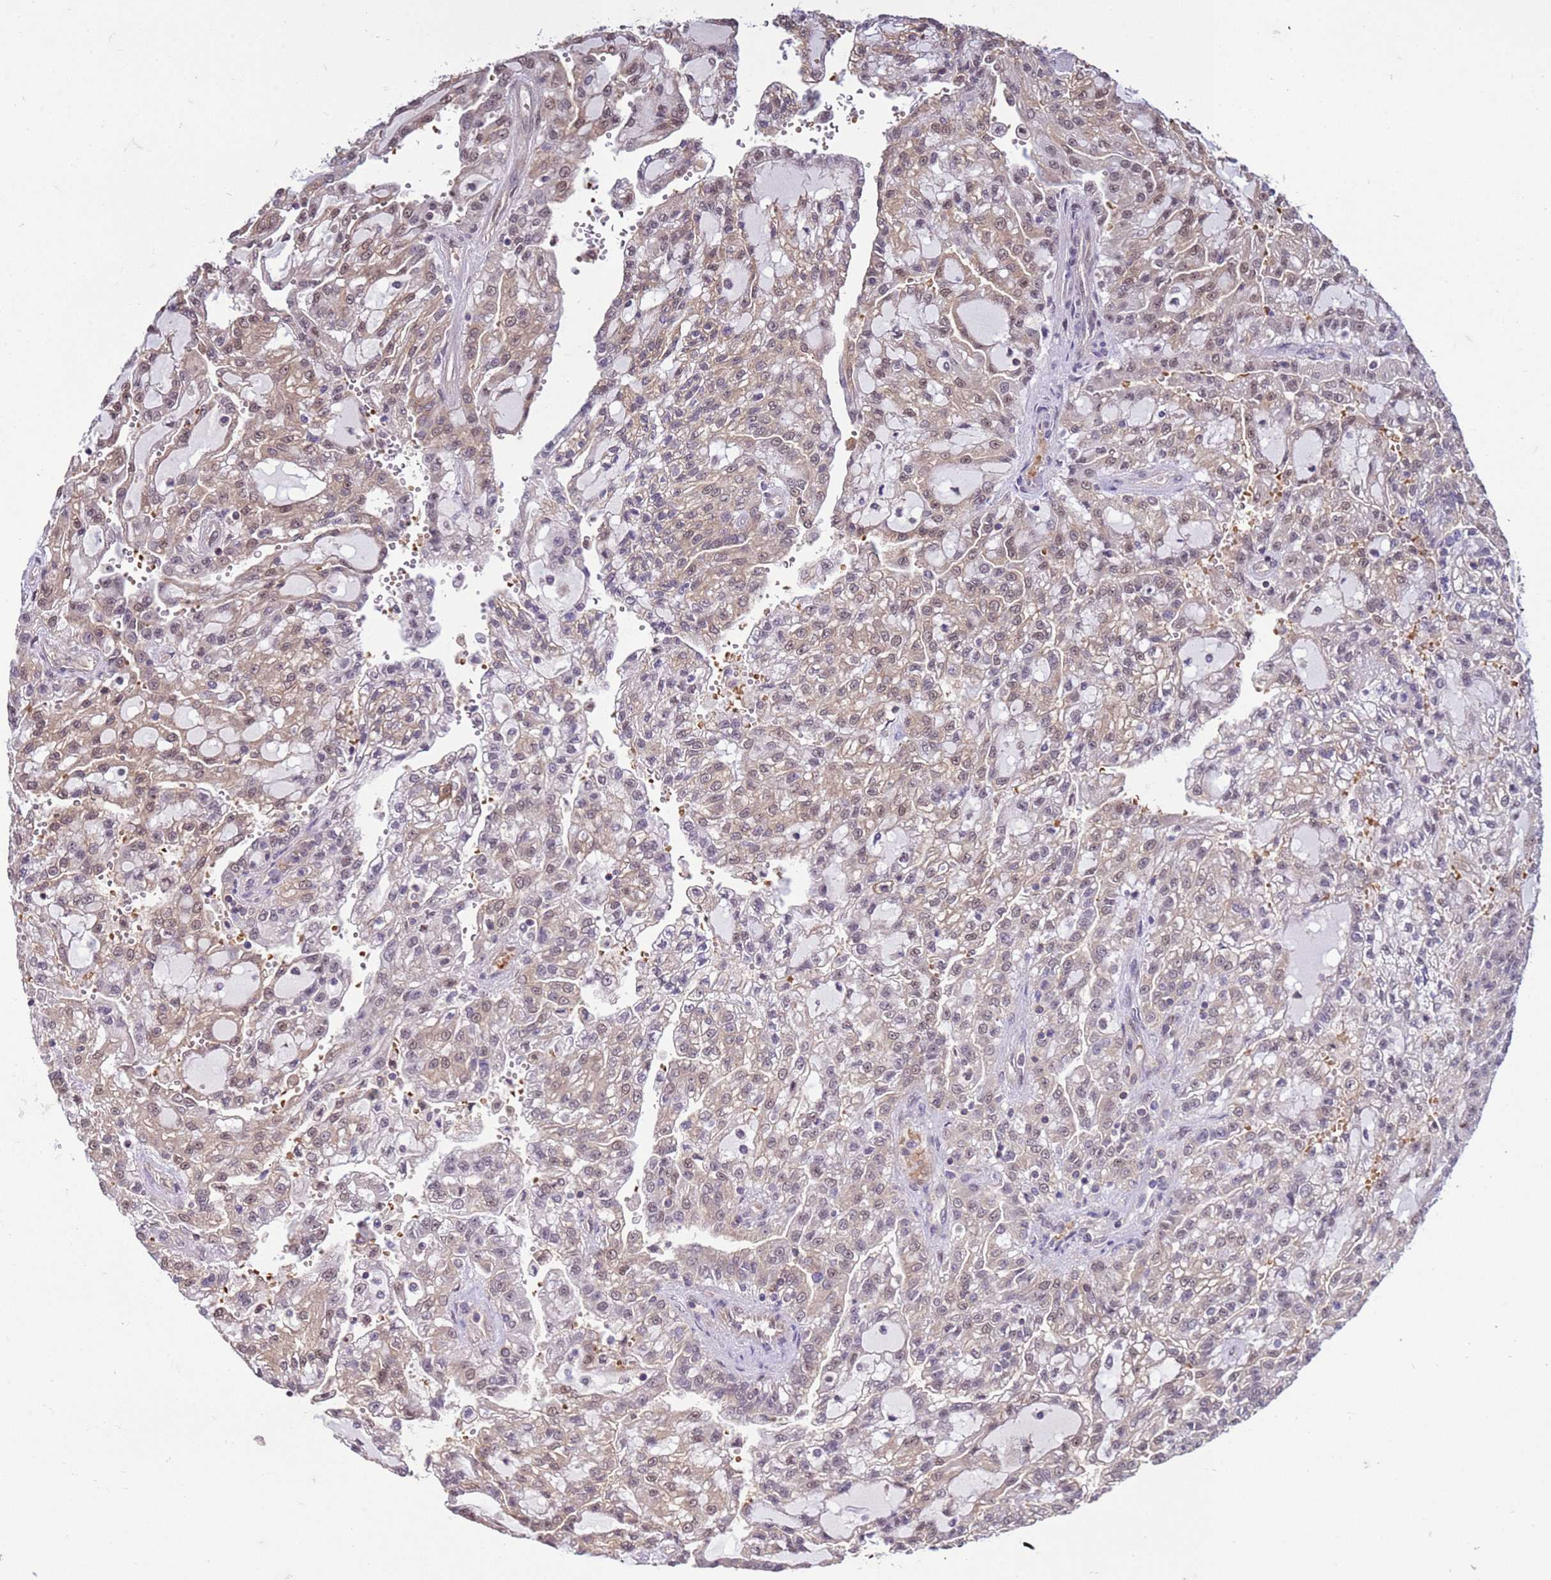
{"staining": {"intensity": "weak", "quantity": "25%-75%", "location": "cytoplasmic/membranous,nuclear"}, "tissue": "renal cancer", "cell_type": "Tumor cells", "image_type": "cancer", "snomed": [{"axis": "morphology", "description": "Adenocarcinoma, NOS"}, {"axis": "topography", "description": "Kidney"}], "caption": "Protein positivity by IHC reveals weak cytoplasmic/membranous and nuclear positivity in about 25%-75% of tumor cells in renal adenocarcinoma.", "gene": "GEN1", "patient": {"sex": "male", "age": 63}}